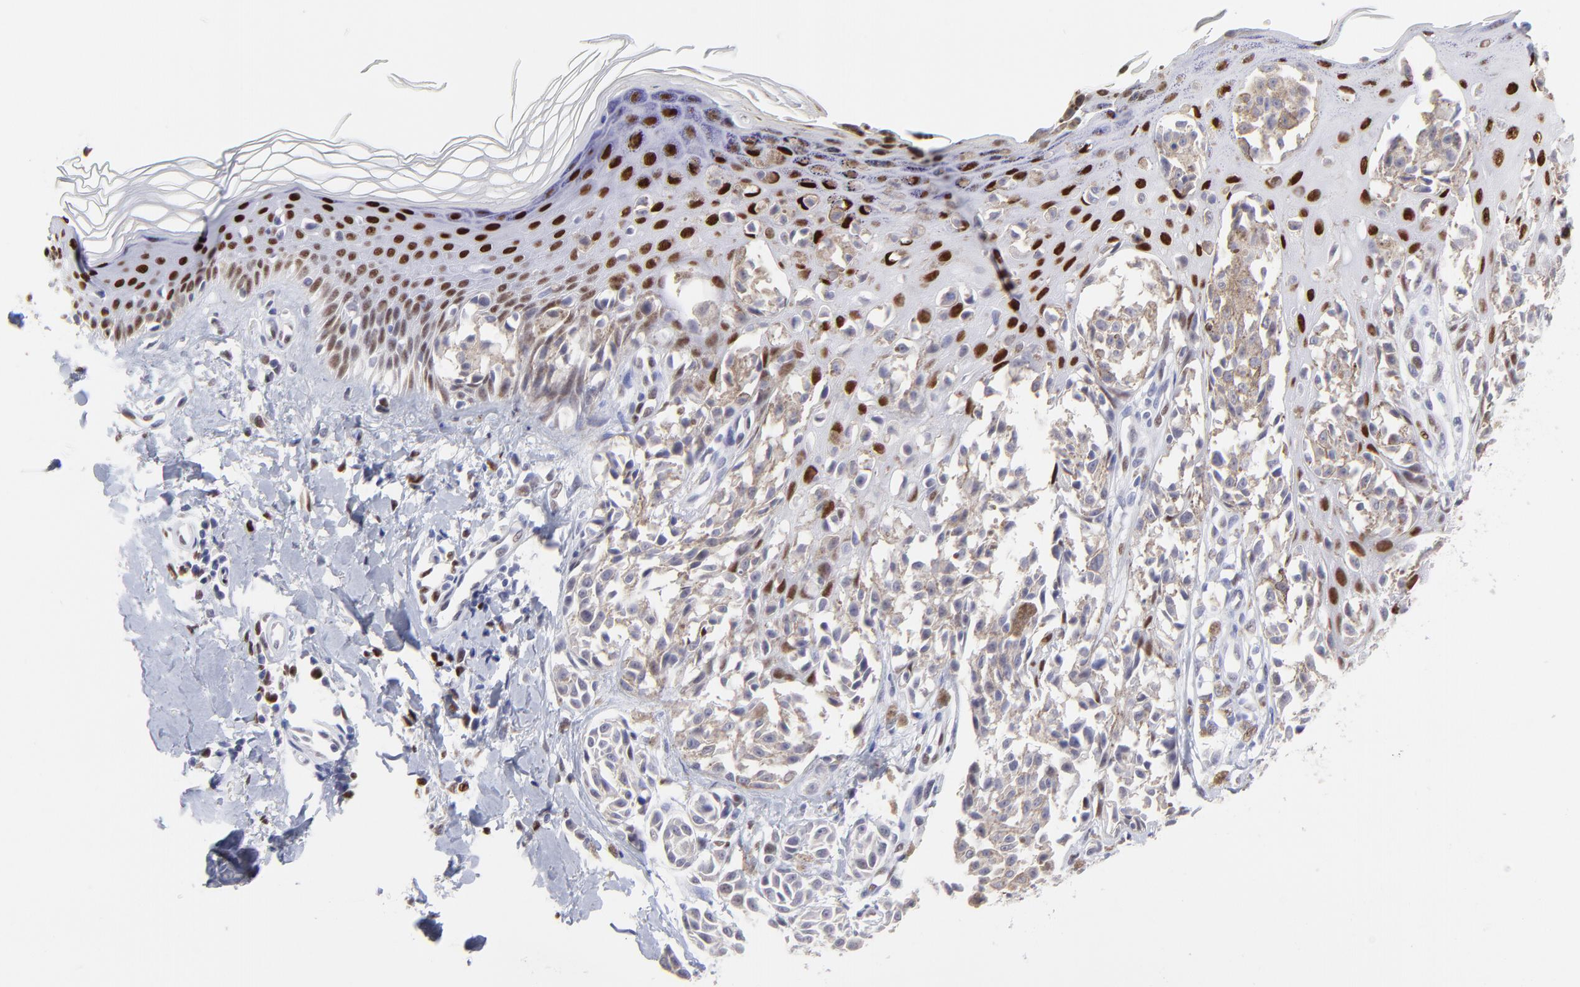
{"staining": {"intensity": "negative", "quantity": "none", "location": "none"}, "tissue": "melanoma", "cell_type": "Tumor cells", "image_type": "cancer", "snomed": [{"axis": "morphology", "description": "Malignant melanoma, NOS"}, {"axis": "topography", "description": "Skin"}], "caption": "Tumor cells show no significant expression in melanoma.", "gene": "KLF4", "patient": {"sex": "female", "age": 38}}